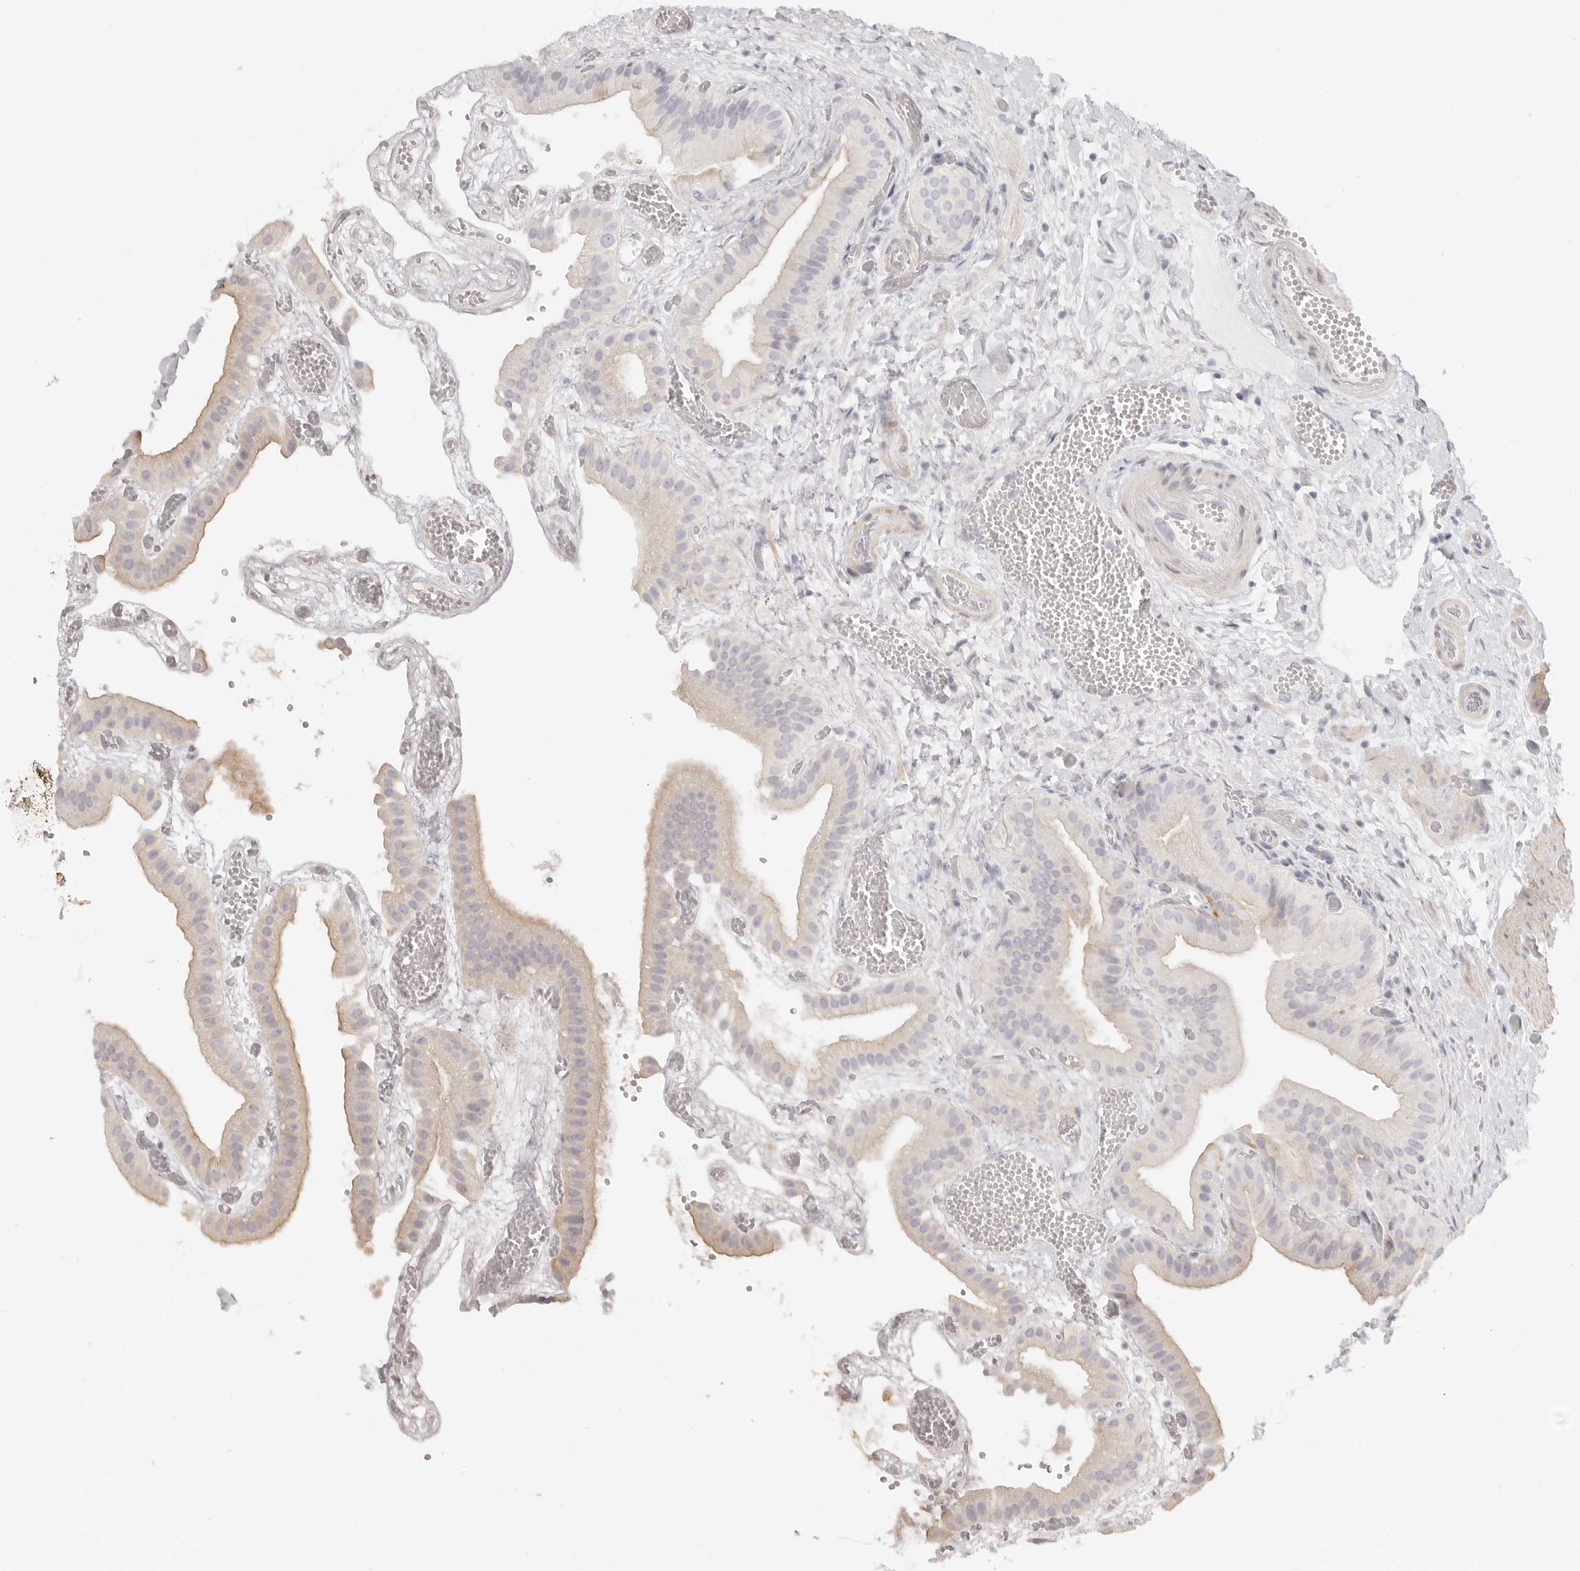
{"staining": {"intensity": "weak", "quantity": "25%-75%", "location": "cytoplasmic/membranous"}, "tissue": "gallbladder", "cell_type": "Glandular cells", "image_type": "normal", "snomed": [{"axis": "morphology", "description": "Normal tissue, NOS"}, {"axis": "topography", "description": "Gallbladder"}], "caption": "A histopathology image of human gallbladder stained for a protein displays weak cytoplasmic/membranous brown staining in glandular cells. (brown staining indicates protein expression, while blue staining denotes nuclei).", "gene": "RXFP1", "patient": {"sex": "female", "age": 64}}